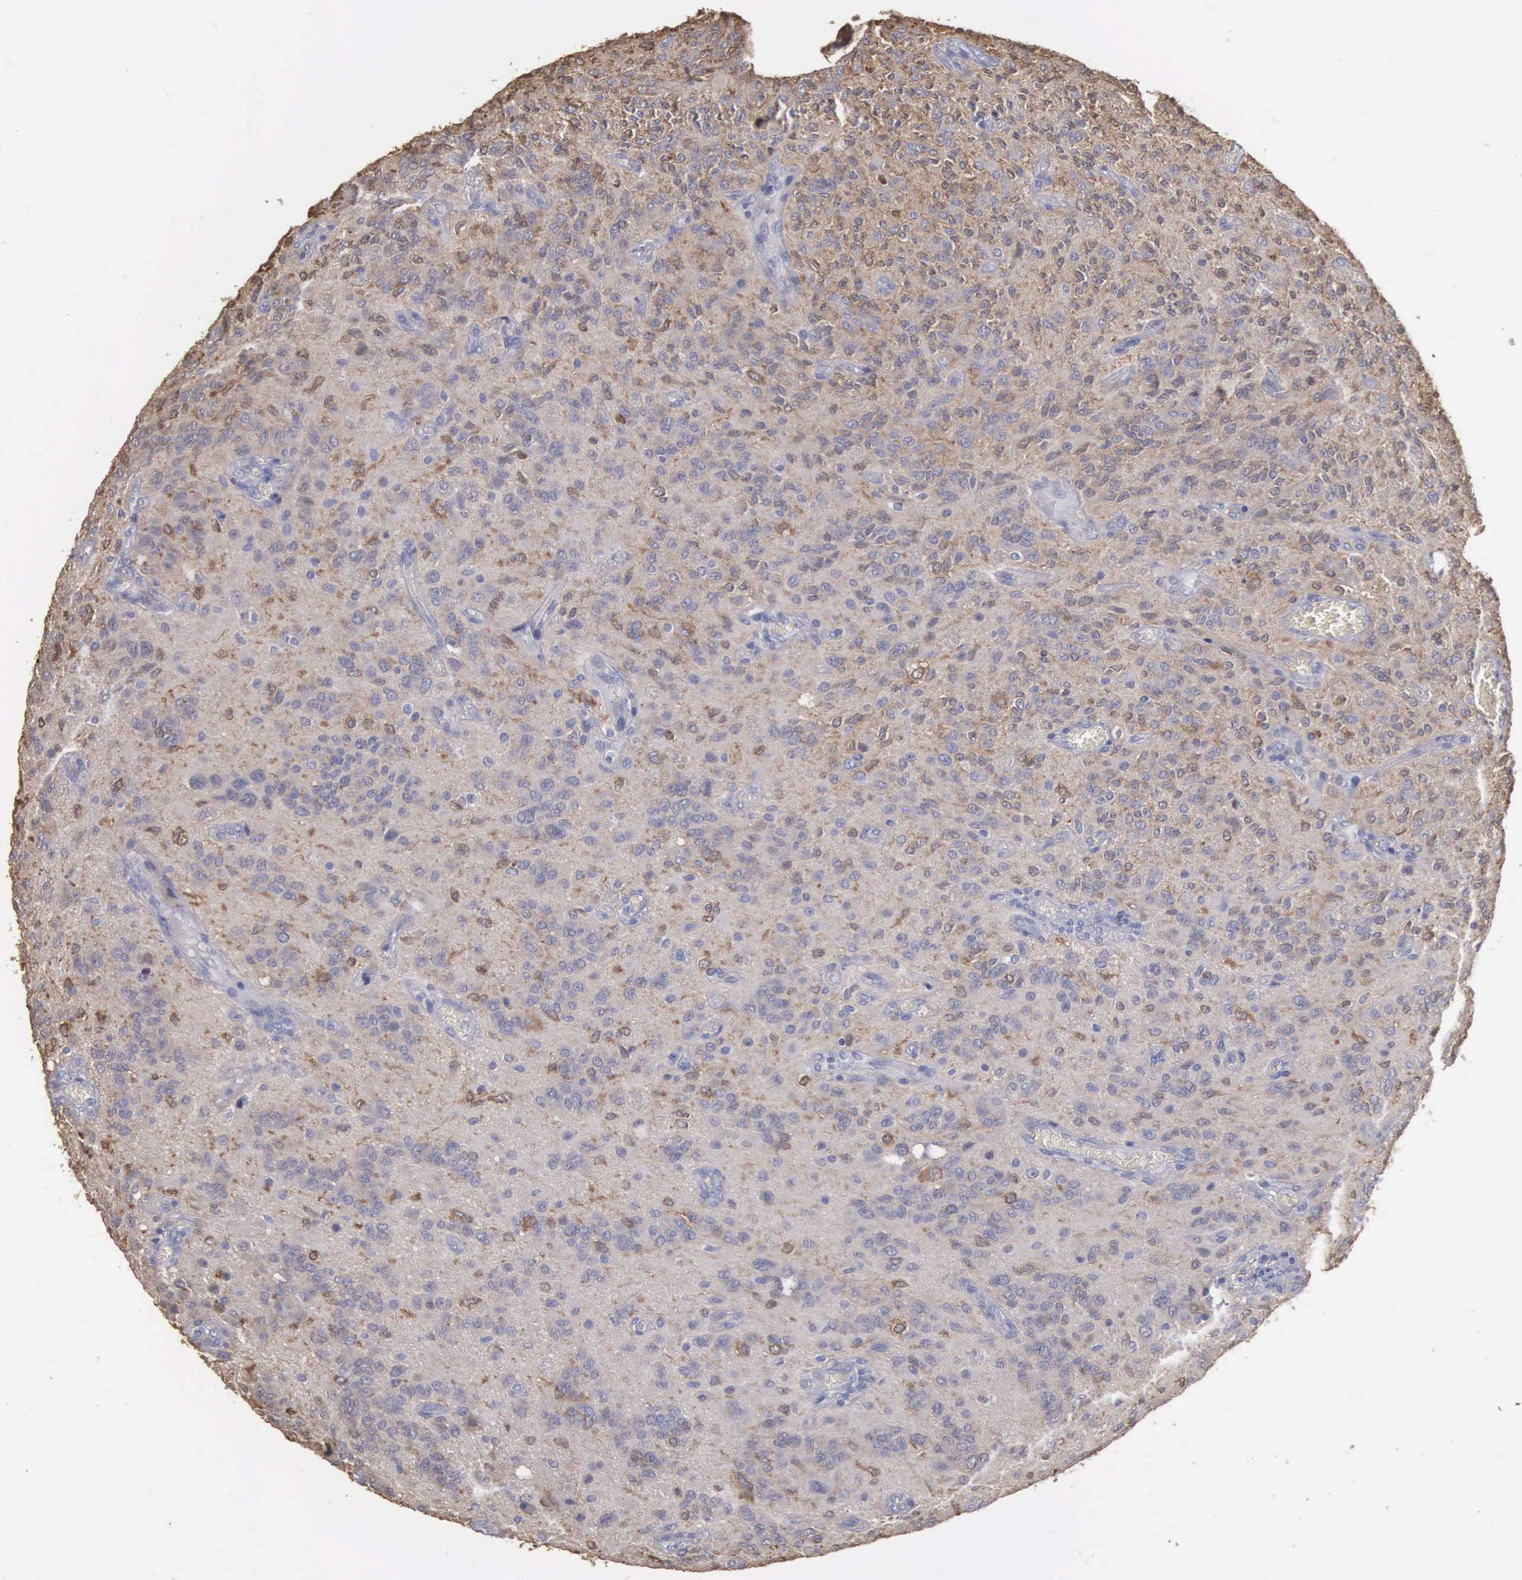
{"staining": {"intensity": "weak", "quantity": ">75%", "location": "cytoplasmic/membranous"}, "tissue": "glioma", "cell_type": "Tumor cells", "image_type": "cancer", "snomed": [{"axis": "morphology", "description": "Glioma, malignant, Low grade"}, {"axis": "topography", "description": "Brain"}], "caption": "Immunohistochemical staining of glioma displays weak cytoplasmic/membranous protein expression in approximately >75% of tumor cells. (brown staining indicates protein expression, while blue staining denotes nuclei).", "gene": "ENO3", "patient": {"sex": "female", "age": 15}}